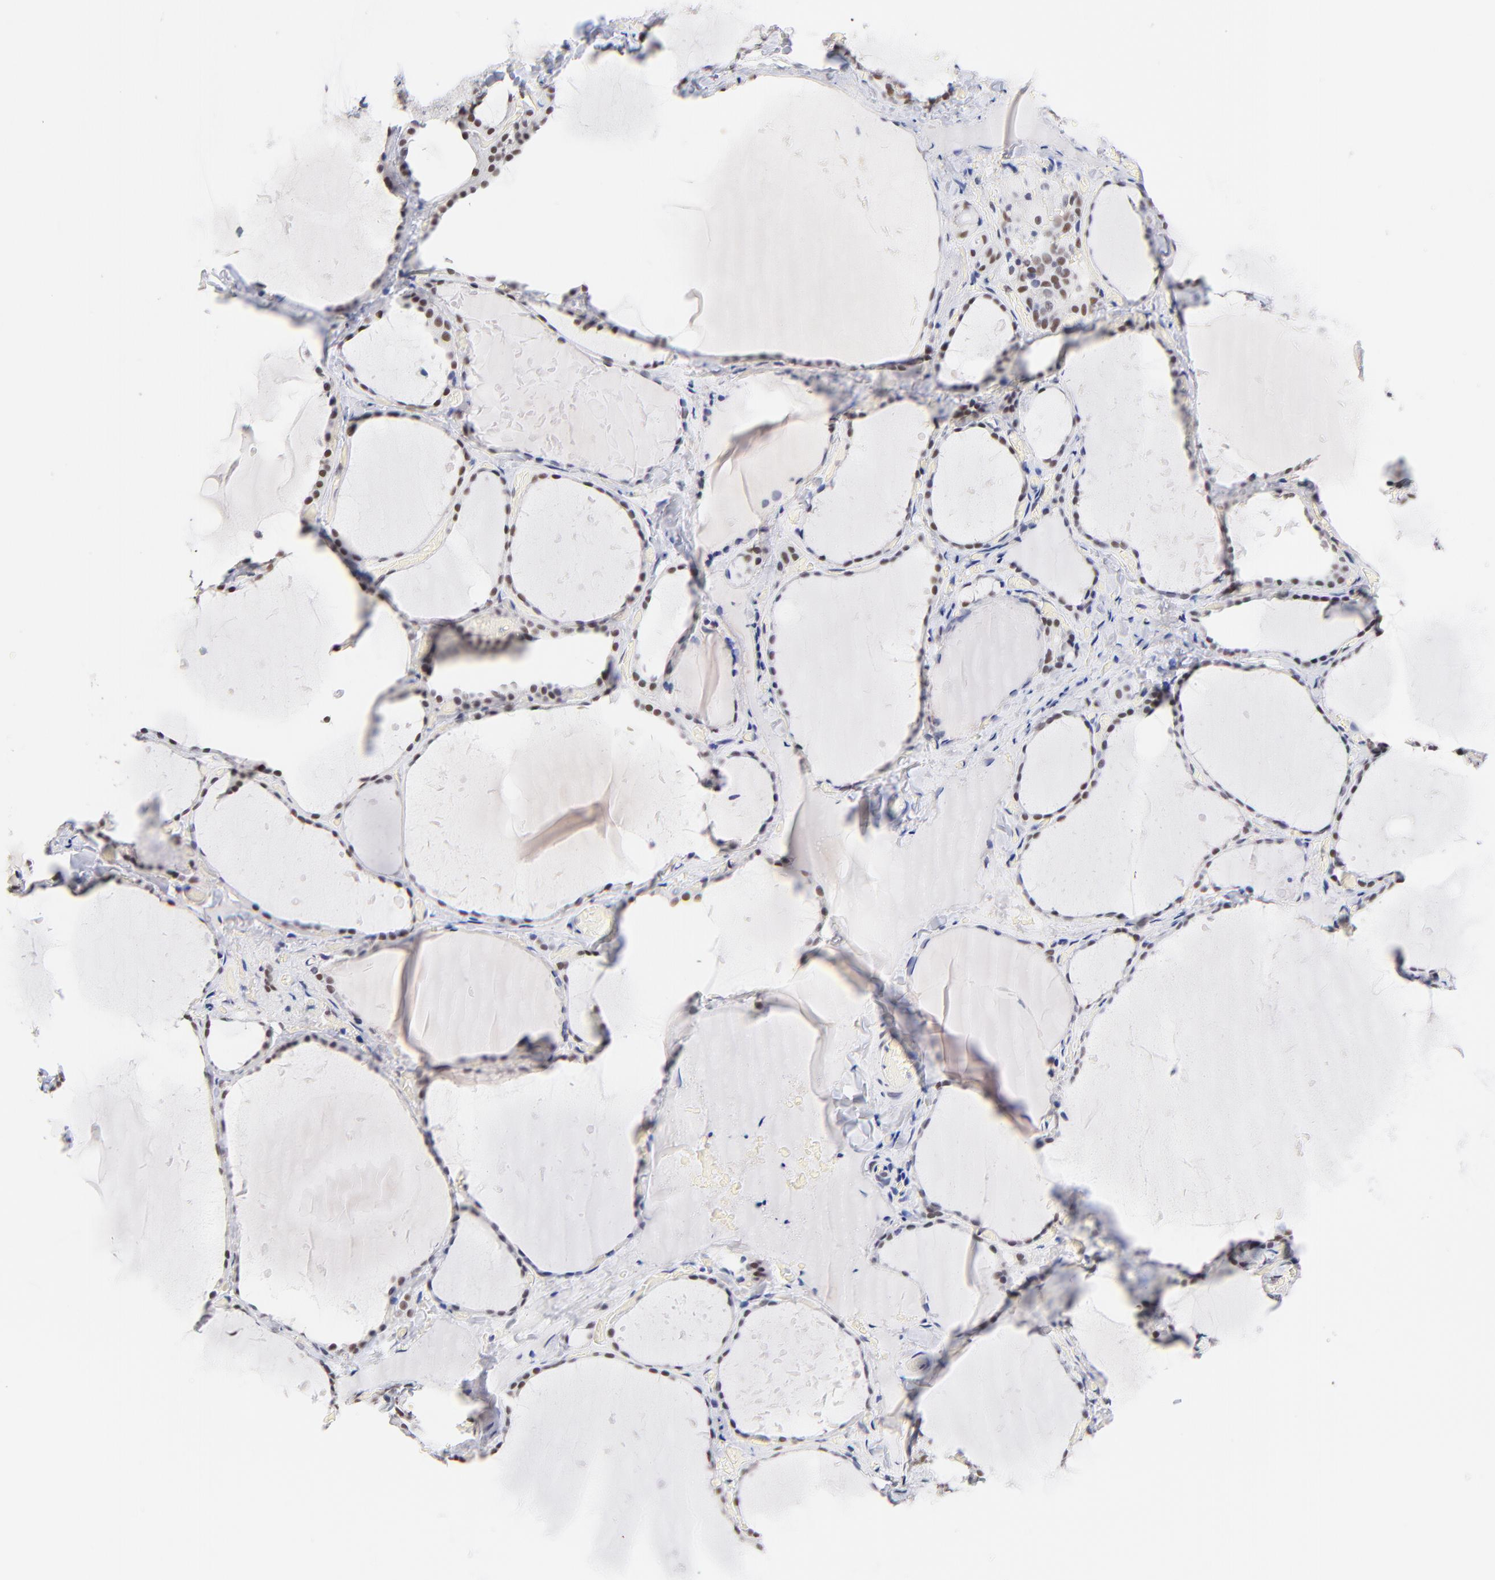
{"staining": {"intensity": "moderate", "quantity": ">75%", "location": "nuclear"}, "tissue": "thyroid gland", "cell_type": "Glandular cells", "image_type": "normal", "snomed": [{"axis": "morphology", "description": "Normal tissue, NOS"}, {"axis": "topography", "description": "Thyroid gland"}], "caption": "Protein expression analysis of unremarkable thyroid gland demonstrates moderate nuclear staining in approximately >75% of glandular cells.", "gene": "ZNF74", "patient": {"sex": "female", "age": 22}}